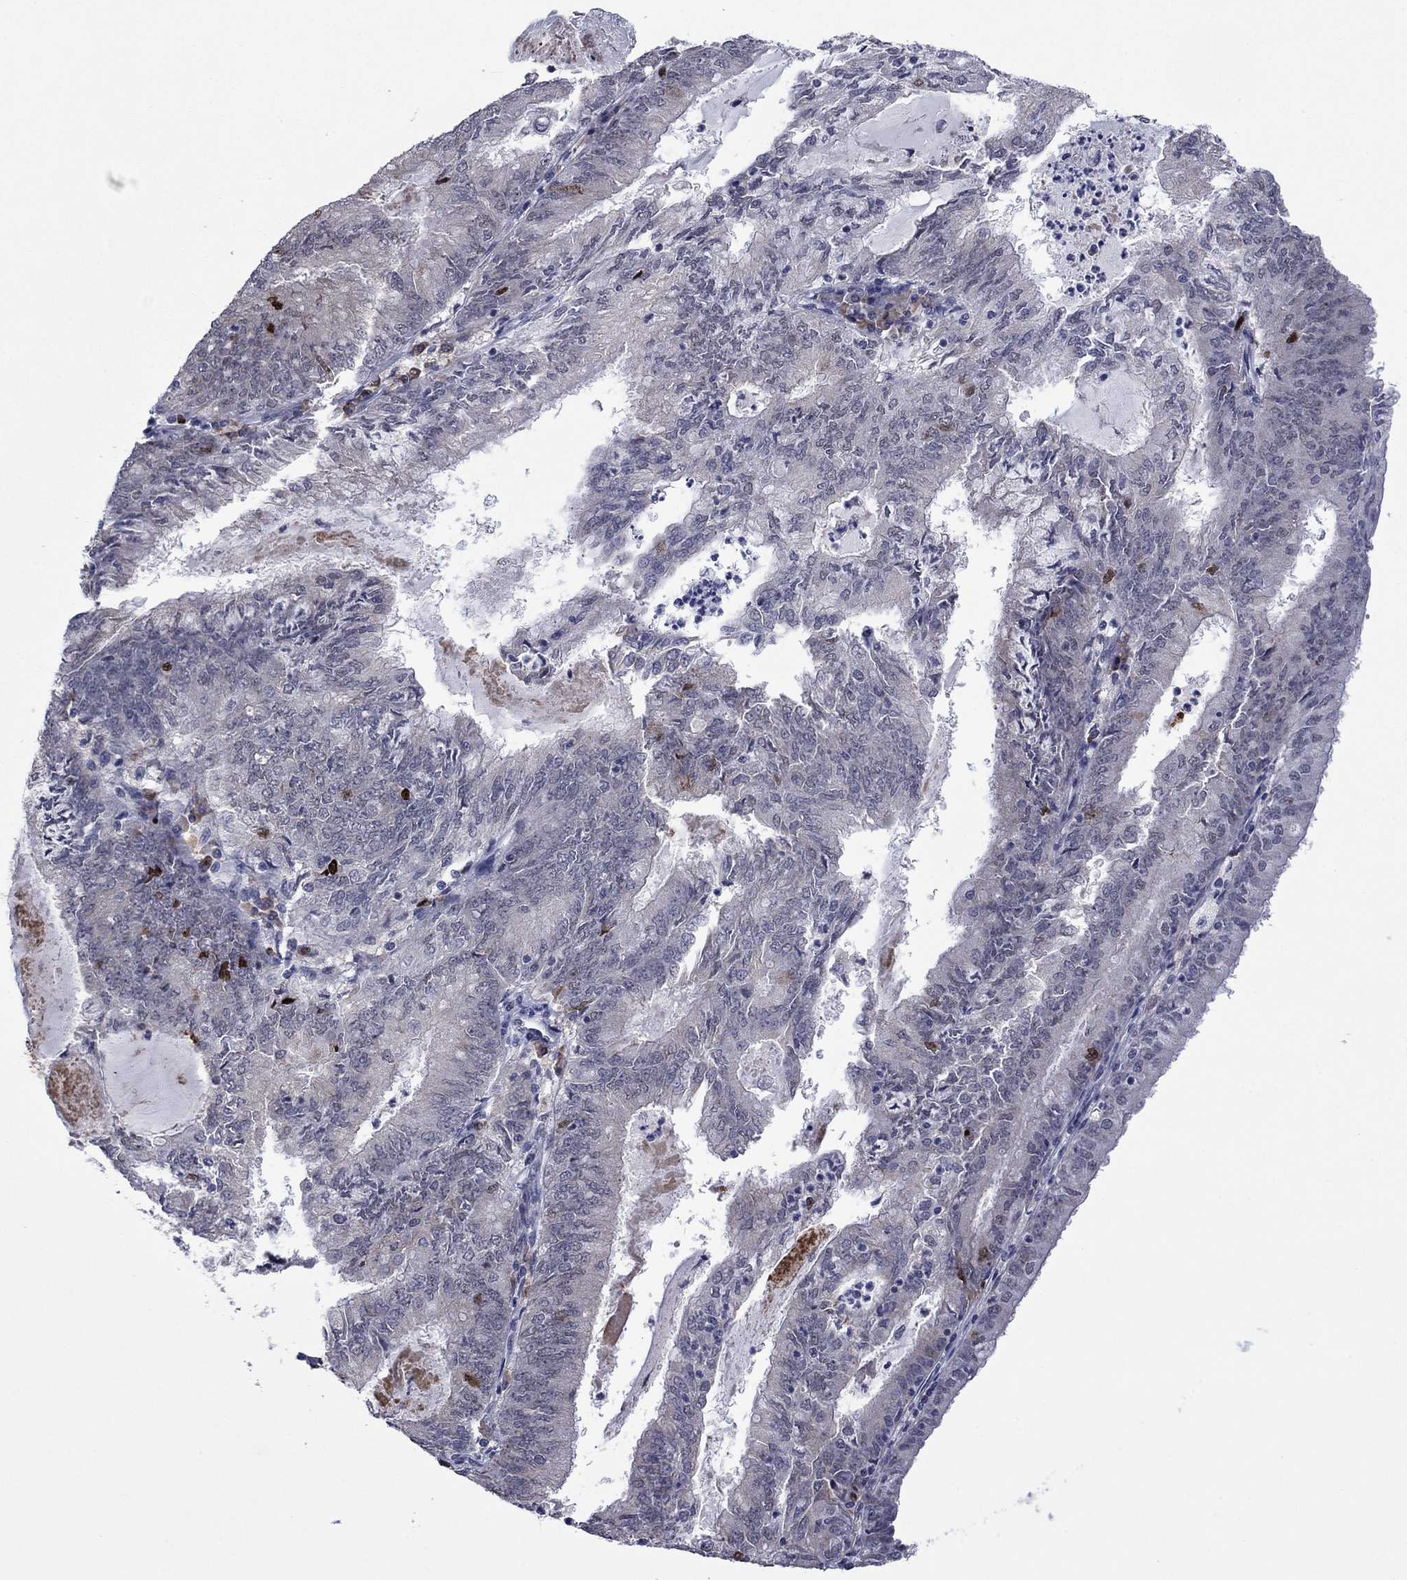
{"staining": {"intensity": "strong", "quantity": "<25%", "location": "nuclear"}, "tissue": "endometrial cancer", "cell_type": "Tumor cells", "image_type": "cancer", "snomed": [{"axis": "morphology", "description": "Adenocarcinoma, NOS"}, {"axis": "topography", "description": "Endometrium"}], "caption": "An image of human adenocarcinoma (endometrial) stained for a protein exhibits strong nuclear brown staining in tumor cells.", "gene": "CDCA5", "patient": {"sex": "female", "age": 57}}